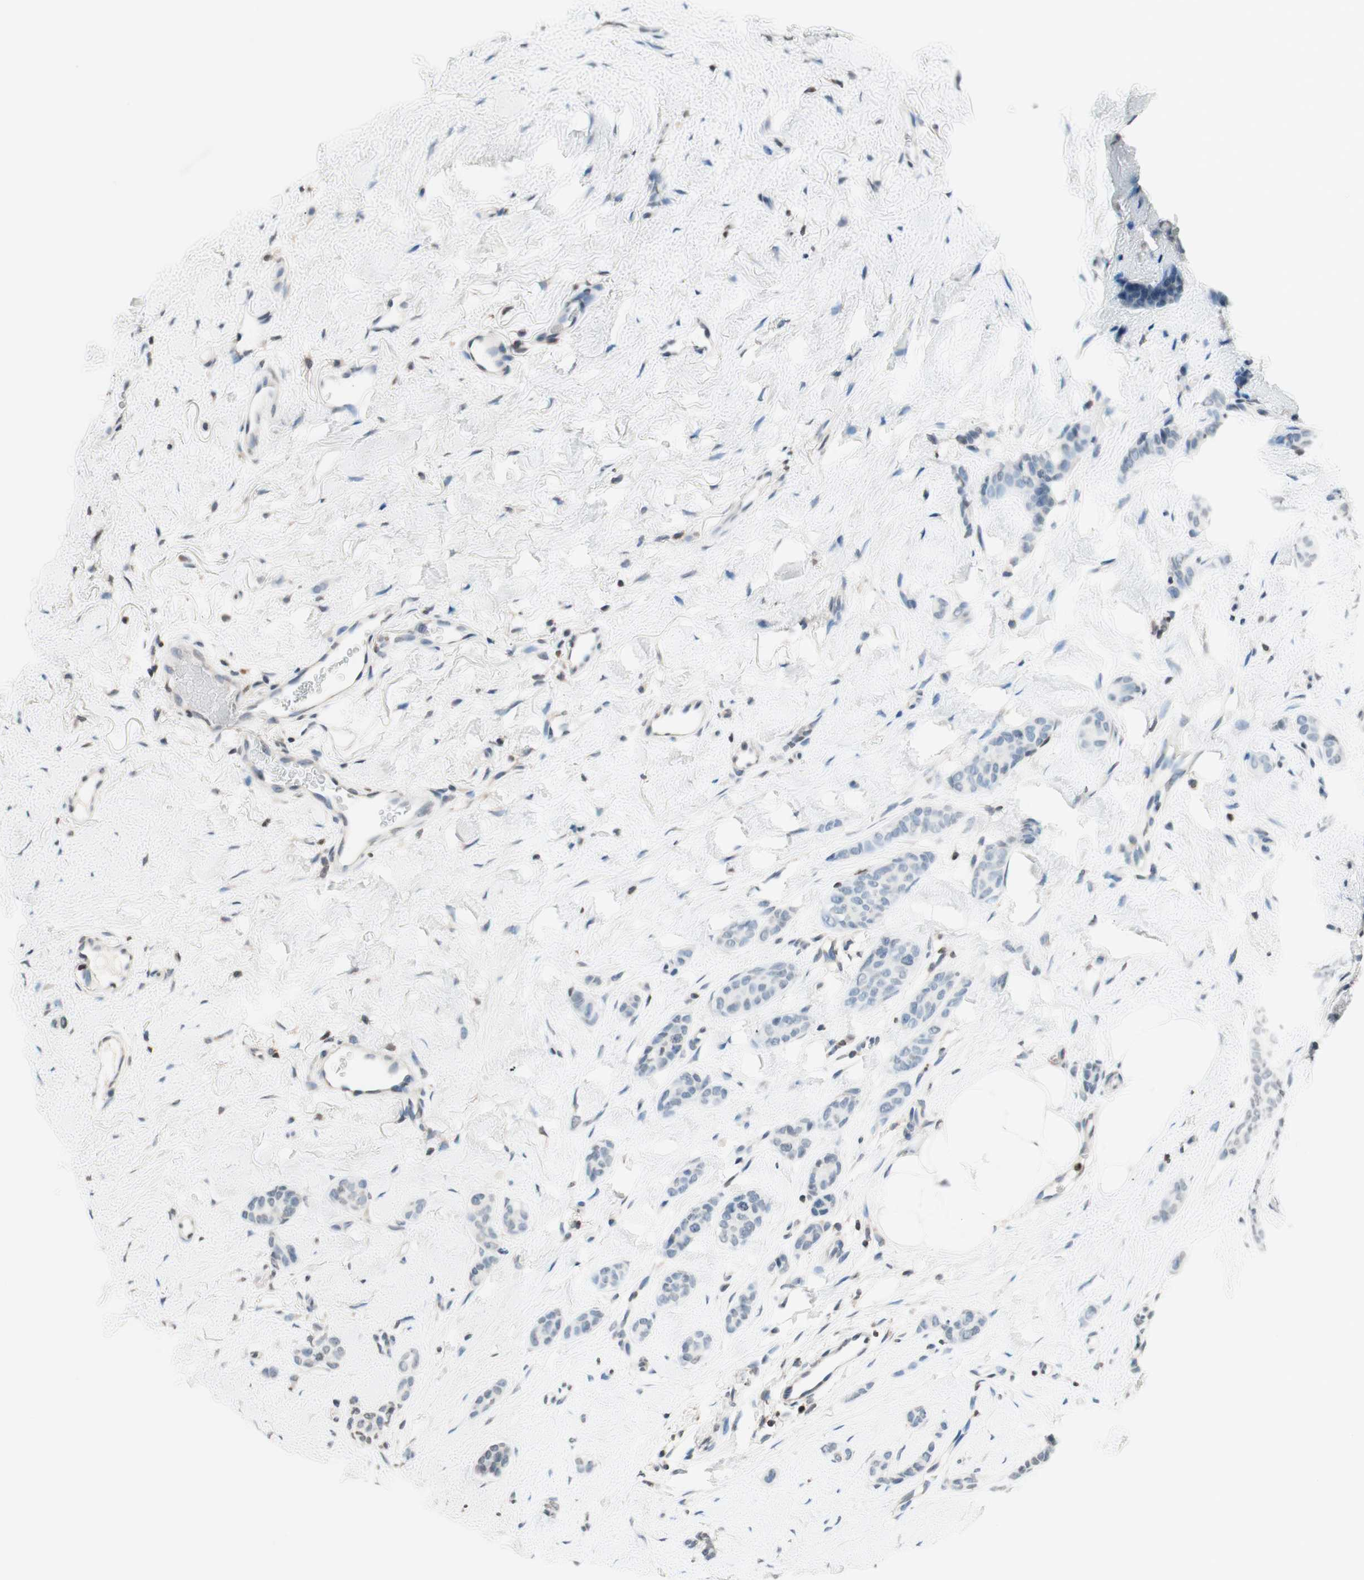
{"staining": {"intensity": "negative", "quantity": "none", "location": "none"}, "tissue": "breast cancer", "cell_type": "Tumor cells", "image_type": "cancer", "snomed": [{"axis": "morphology", "description": "Lobular carcinoma"}, {"axis": "topography", "description": "Skin"}, {"axis": "topography", "description": "Breast"}], "caption": "Tumor cells show no significant protein staining in lobular carcinoma (breast). The staining is performed using DAB brown chromogen with nuclei counter-stained in using hematoxylin.", "gene": "WIPF1", "patient": {"sex": "female", "age": 46}}